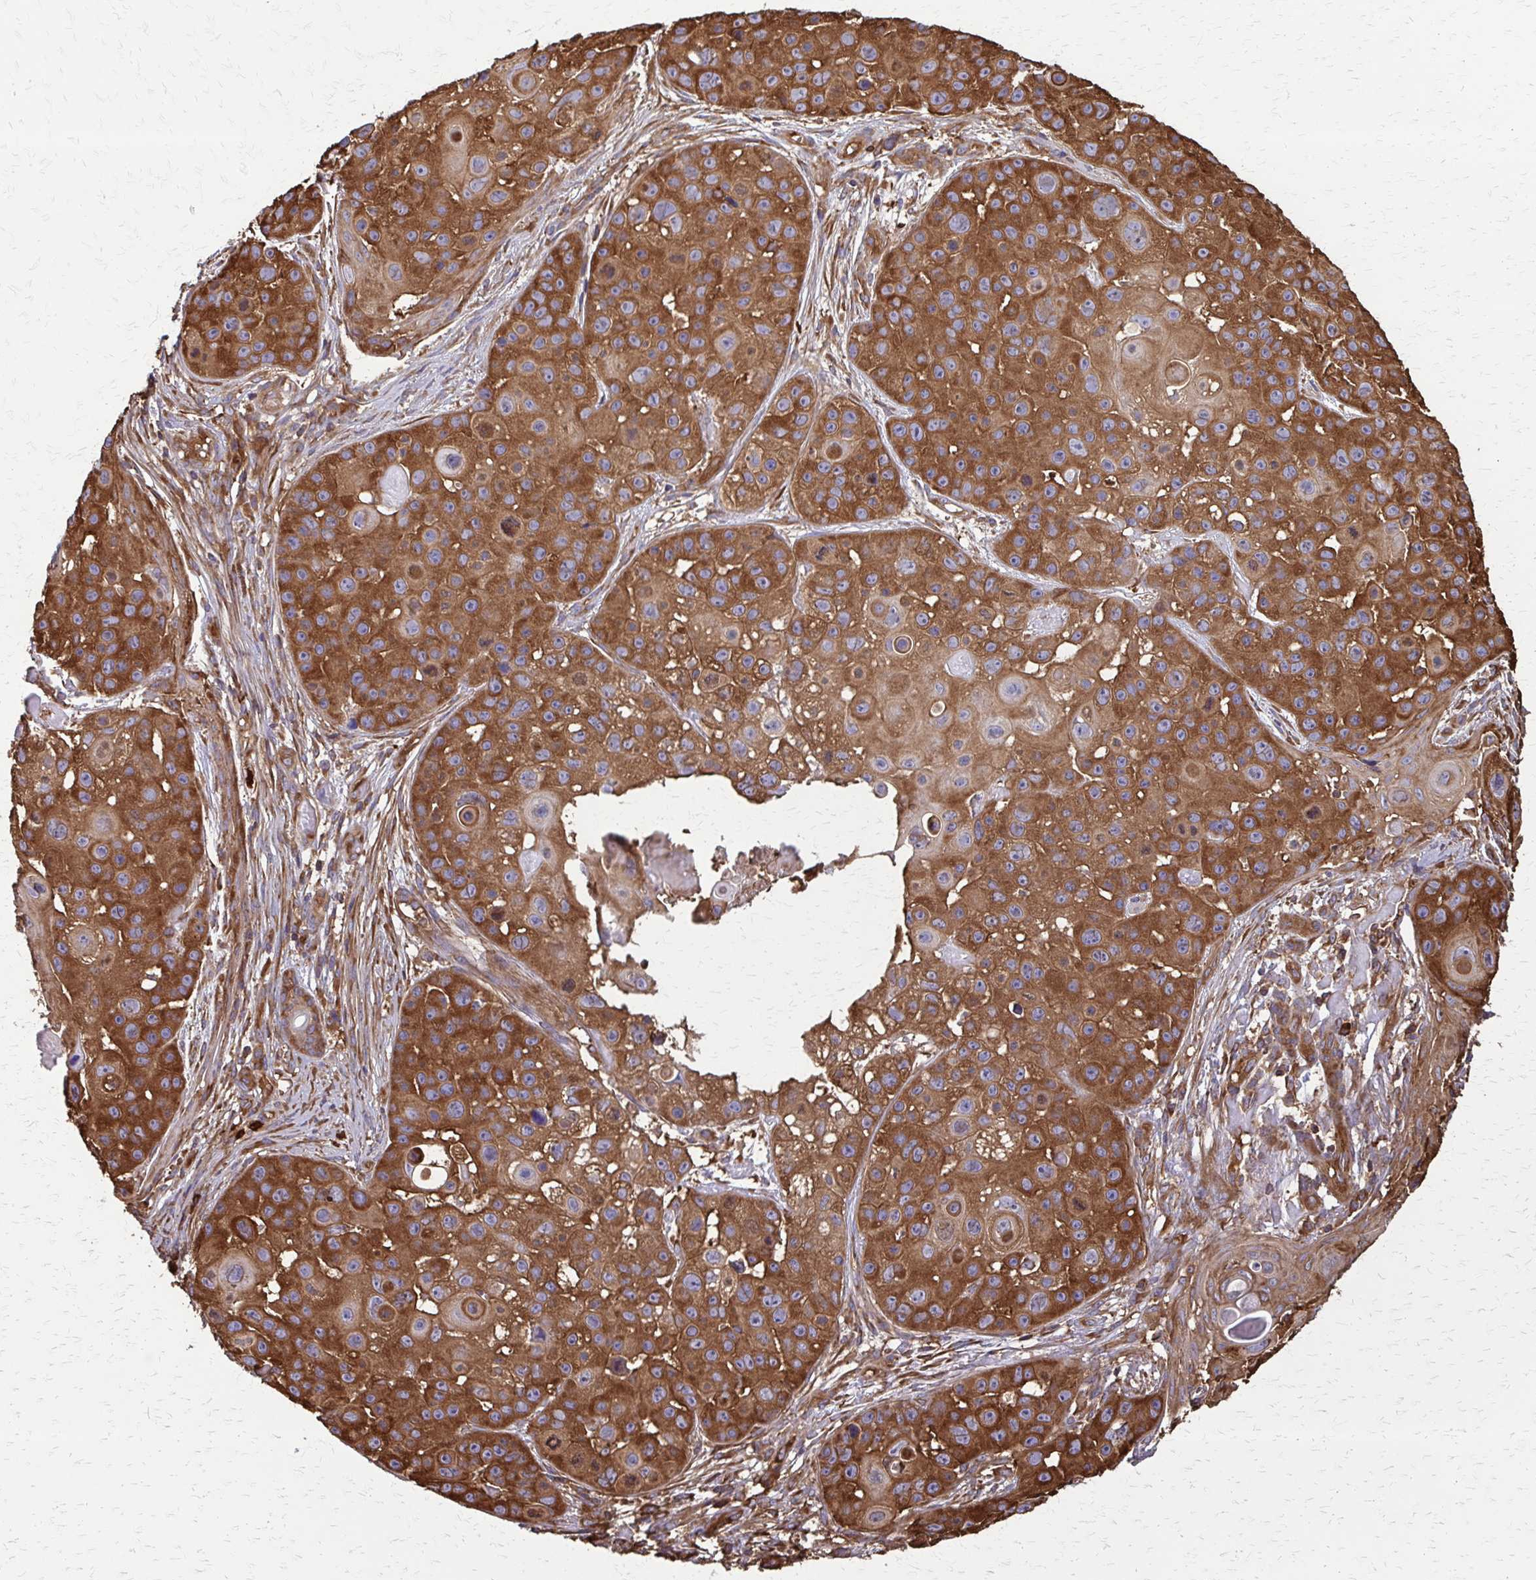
{"staining": {"intensity": "strong", "quantity": ">75%", "location": "cytoplasmic/membranous"}, "tissue": "skin cancer", "cell_type": "Tumor cells", "image_type": "cancer", "snomed": [{"axis": "morphology", "description": "Squamous cell carcinoma, NOS"}, {"axis": "topography", "description": "Skin"}], "caption": "Human skin squamous cell carcinoma stained for a protein (brown) exhibits strong cytoplasmic/membranous positive staining in approximately >75% of tumor cells.", "gene": "EEF2", "patient": {"sex": "male", "age": 92}}